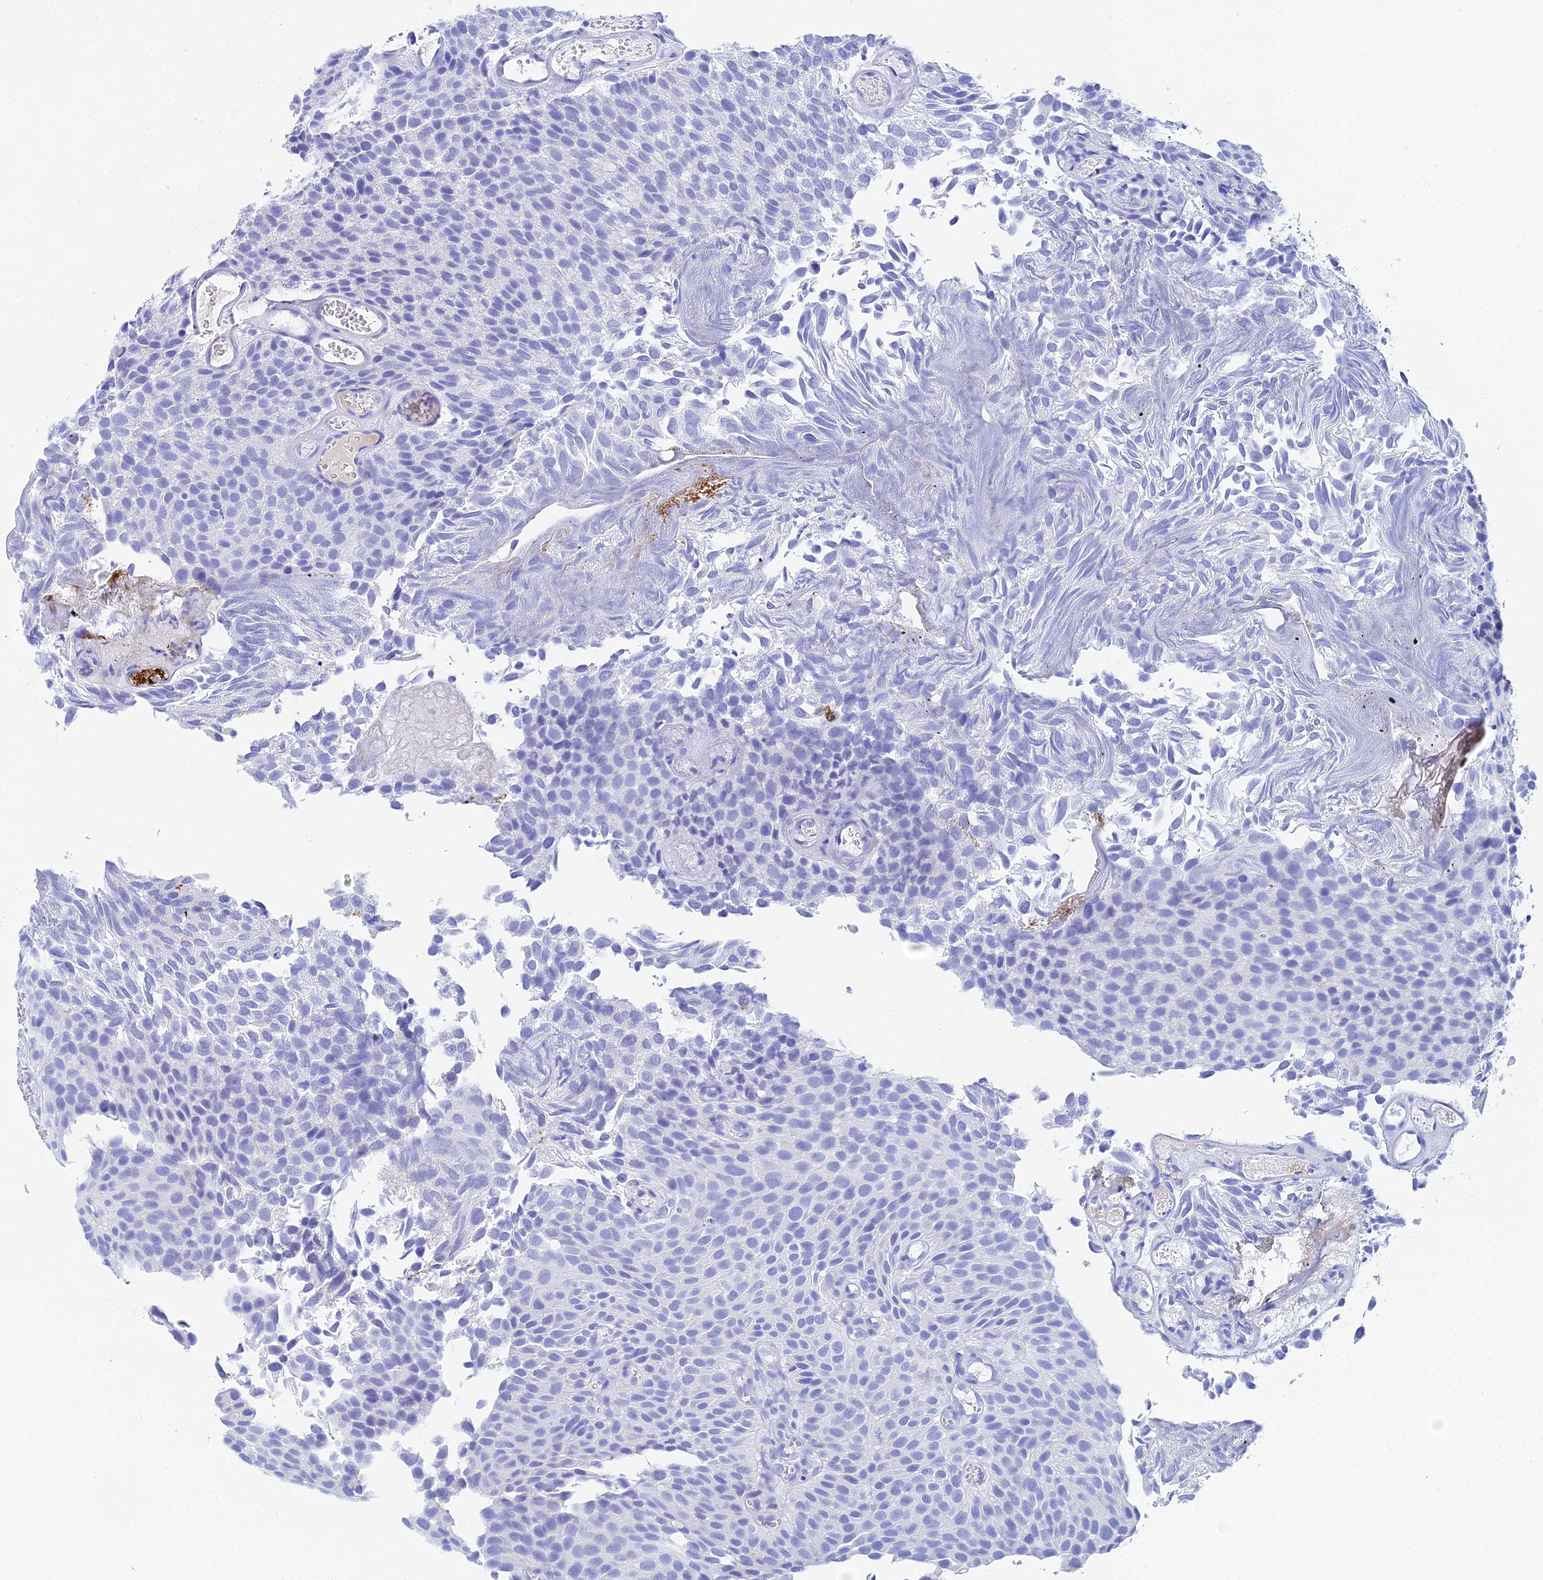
{"staining": {"intensity": "negative", "quantity": "none", "location": "none"}, "tissue": "urothelial cancer", "cell_type": "Tumor cells", "image_type": "cancer", "snomed": [{"axis": "morphology", "description": "Urothelial carcinoma, Low grade"}, {"axis": "topography", "description": "Urinary bladder"}], "caption": "This photomicrograph is of urothelial cancer stained with IHC to label a protein in brown with the nuclei are counter-stained blue. There is no staining in tumor cells.", "gene": "CELA3A", "patient": {"sex": "male", "age": 89}}